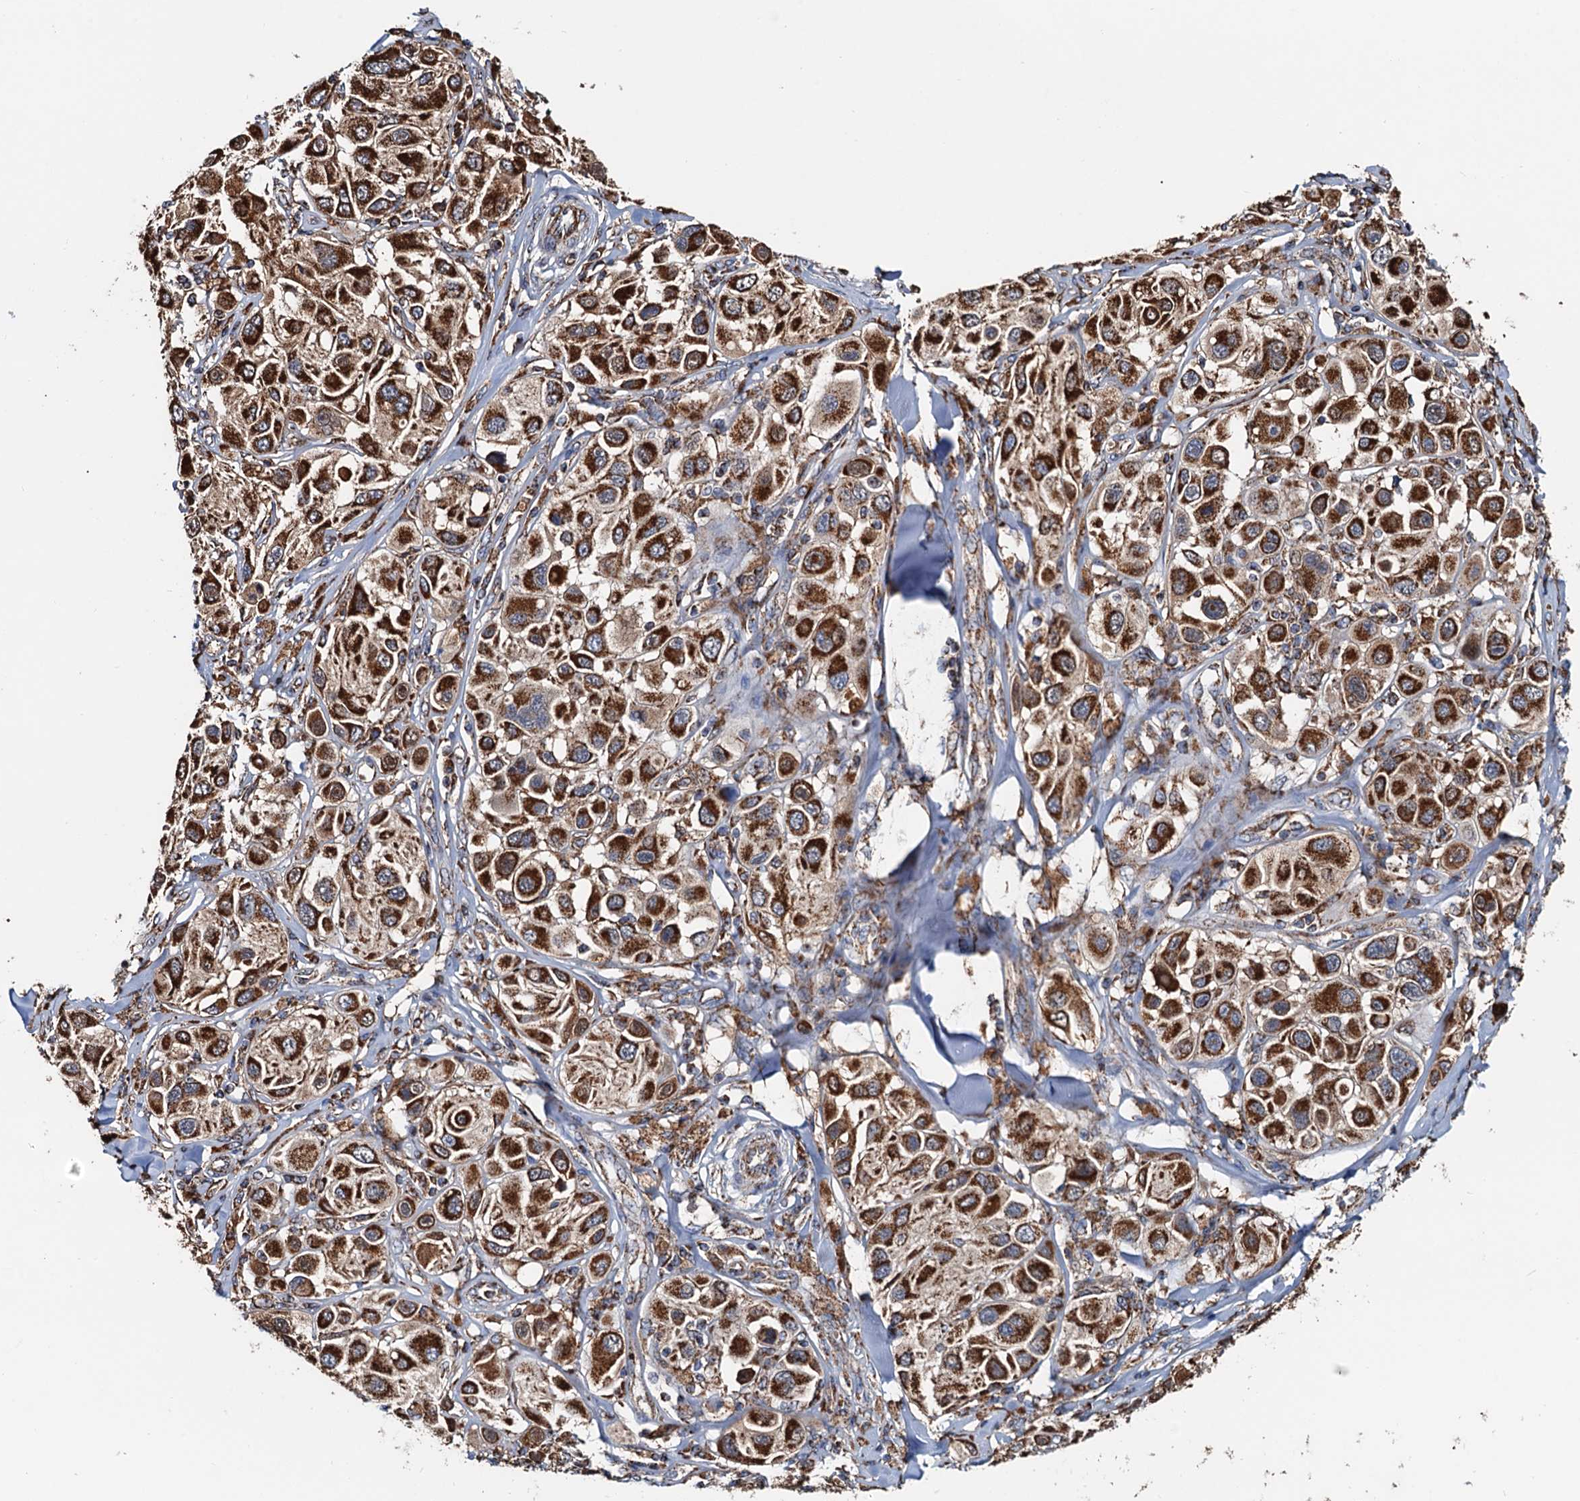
{"staining": {"intensity": "strong", "quantity": ">75%", "location": "cytoplasmic/membranous"}, "tissue": "melanoma", "cell_type": "Tumor cells", "image_type": "cancer", "snomed": [{"axis": "morphology", "description": "Malignant melanoma, Metastatic site"}, {"axis": "topography", "description": "Skin"}], "caption": "Immunohistochemistry (IHC) (DAB) staining of melanoma shows strong cytoplasmic/membranous protein staining in about >75% of tumor cells.", "gene": "AAGAB", "patient": {"sex": "male", "age": 41}}